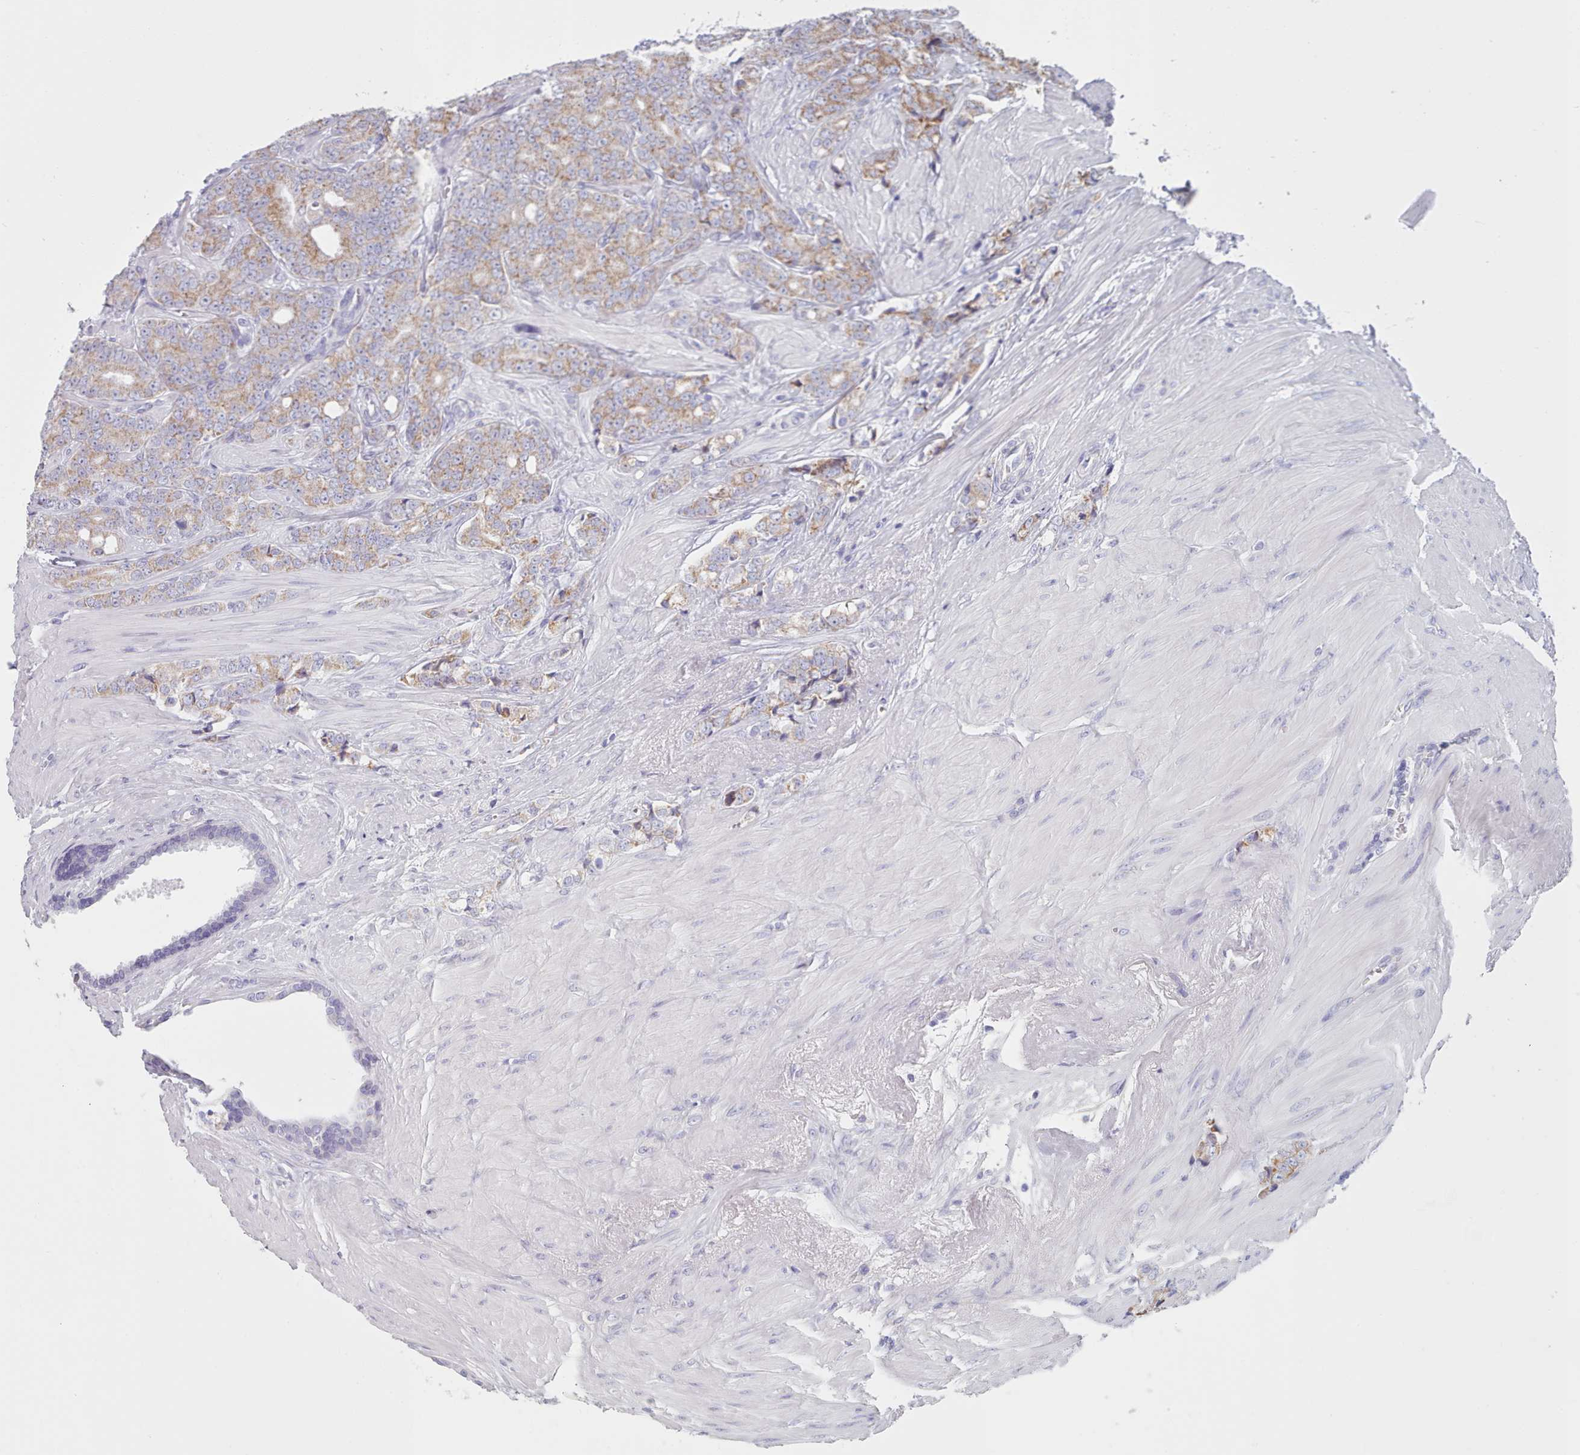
{"staining": {"intensity": "moderate", "quantity": ">75%", "location": "cytoplasmic/membranous"}, "tissue": "prostate cancer", "cell_type": "Tumor cells", "image_type": "cancer", "snomed": [{"axis": "morphology", "description": "Adenocarcinoma, High grade"}, {"axis": "topography", "description": "Prostate"}], "caption": "Human prostate cancer stained with a brown dye exhibits moderate cytoplasmic/membranous positive expression in approximately >75% of tumor cells.", "gene": "HAO1", "patient": {"sex": "male", "age": 62}}